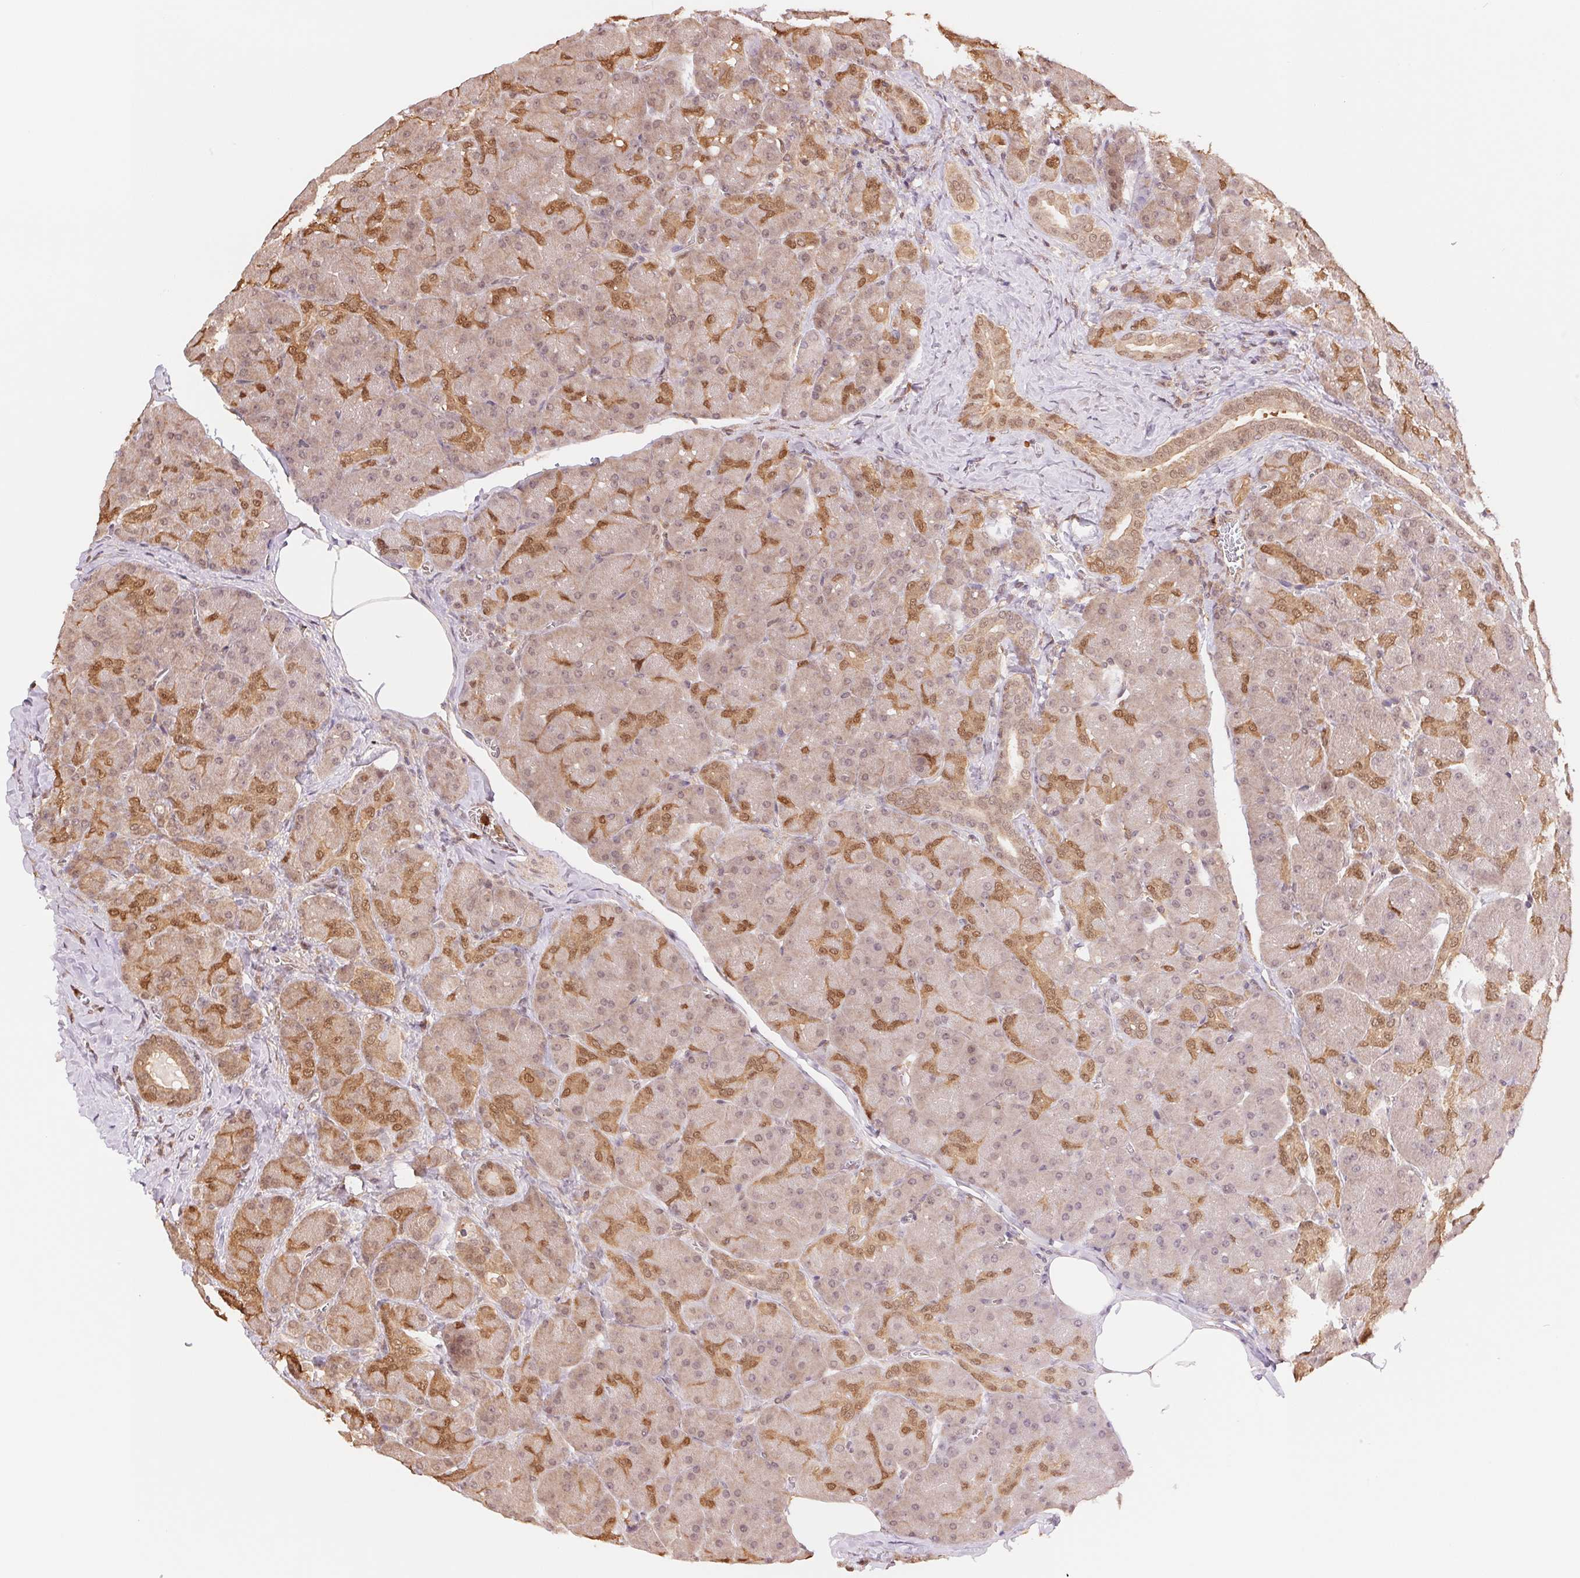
{"staining": {"intensity": "moderate", "quantity": "25%-75%", "location": "cytoplasmic/membranous,nuclear"}, "tissue": "pancreas", "cell_type": "Exocrine glandular cells", "image_type": "normal", "snomed": [{"axis": "morphology", "description": "Normal tissue, NOS"}, {"axis": "topography", "description": "Pancreas"}], "caption": "Moderate cytoplasmic/membranous,nuclear staining for a protein is appreciated in approximately 25%-75% of exocrine glandular cells of normal pancreas using immunohistochemistry.", "gene": "CDC123", "patient": {"sex": "male", "age": 55}}